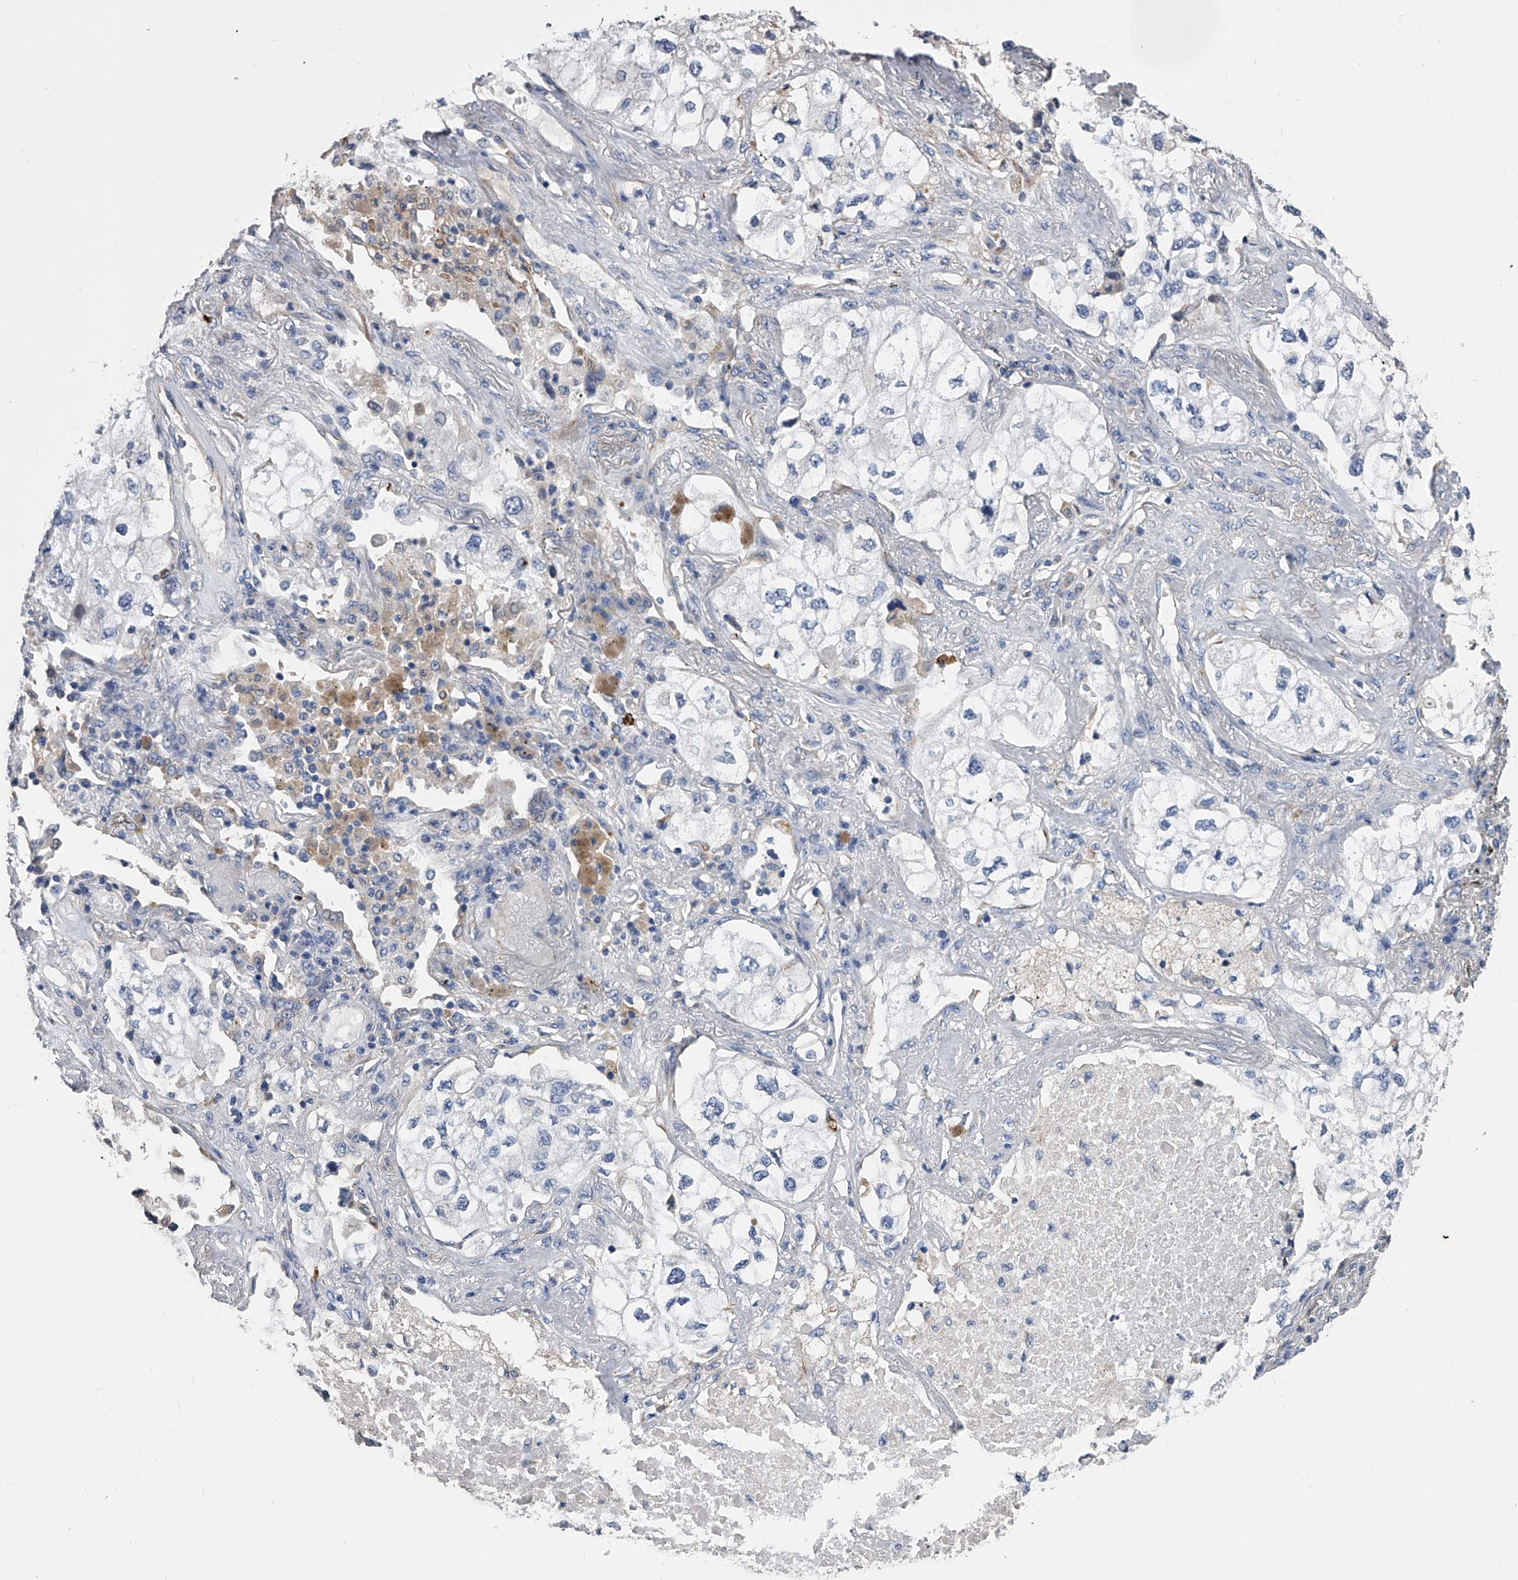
{"staining": {"intensity": "negative", "quantity": "none", "location": "none"}, "tissue": "lung cancer", "cell_type": "Tumor cells", "image_type": "cancer", "snomed": [{"axis": "morphology", "description": "Adenocarcinoma, NOS"}, {"axis": "topography", "description": "Lung"}], "caption": "Tumor cells show no significant protein positivity in adenocarcinoma (lung).", "gene": "EFCAB7", "patient": {"sex": "male", "age": 63}}